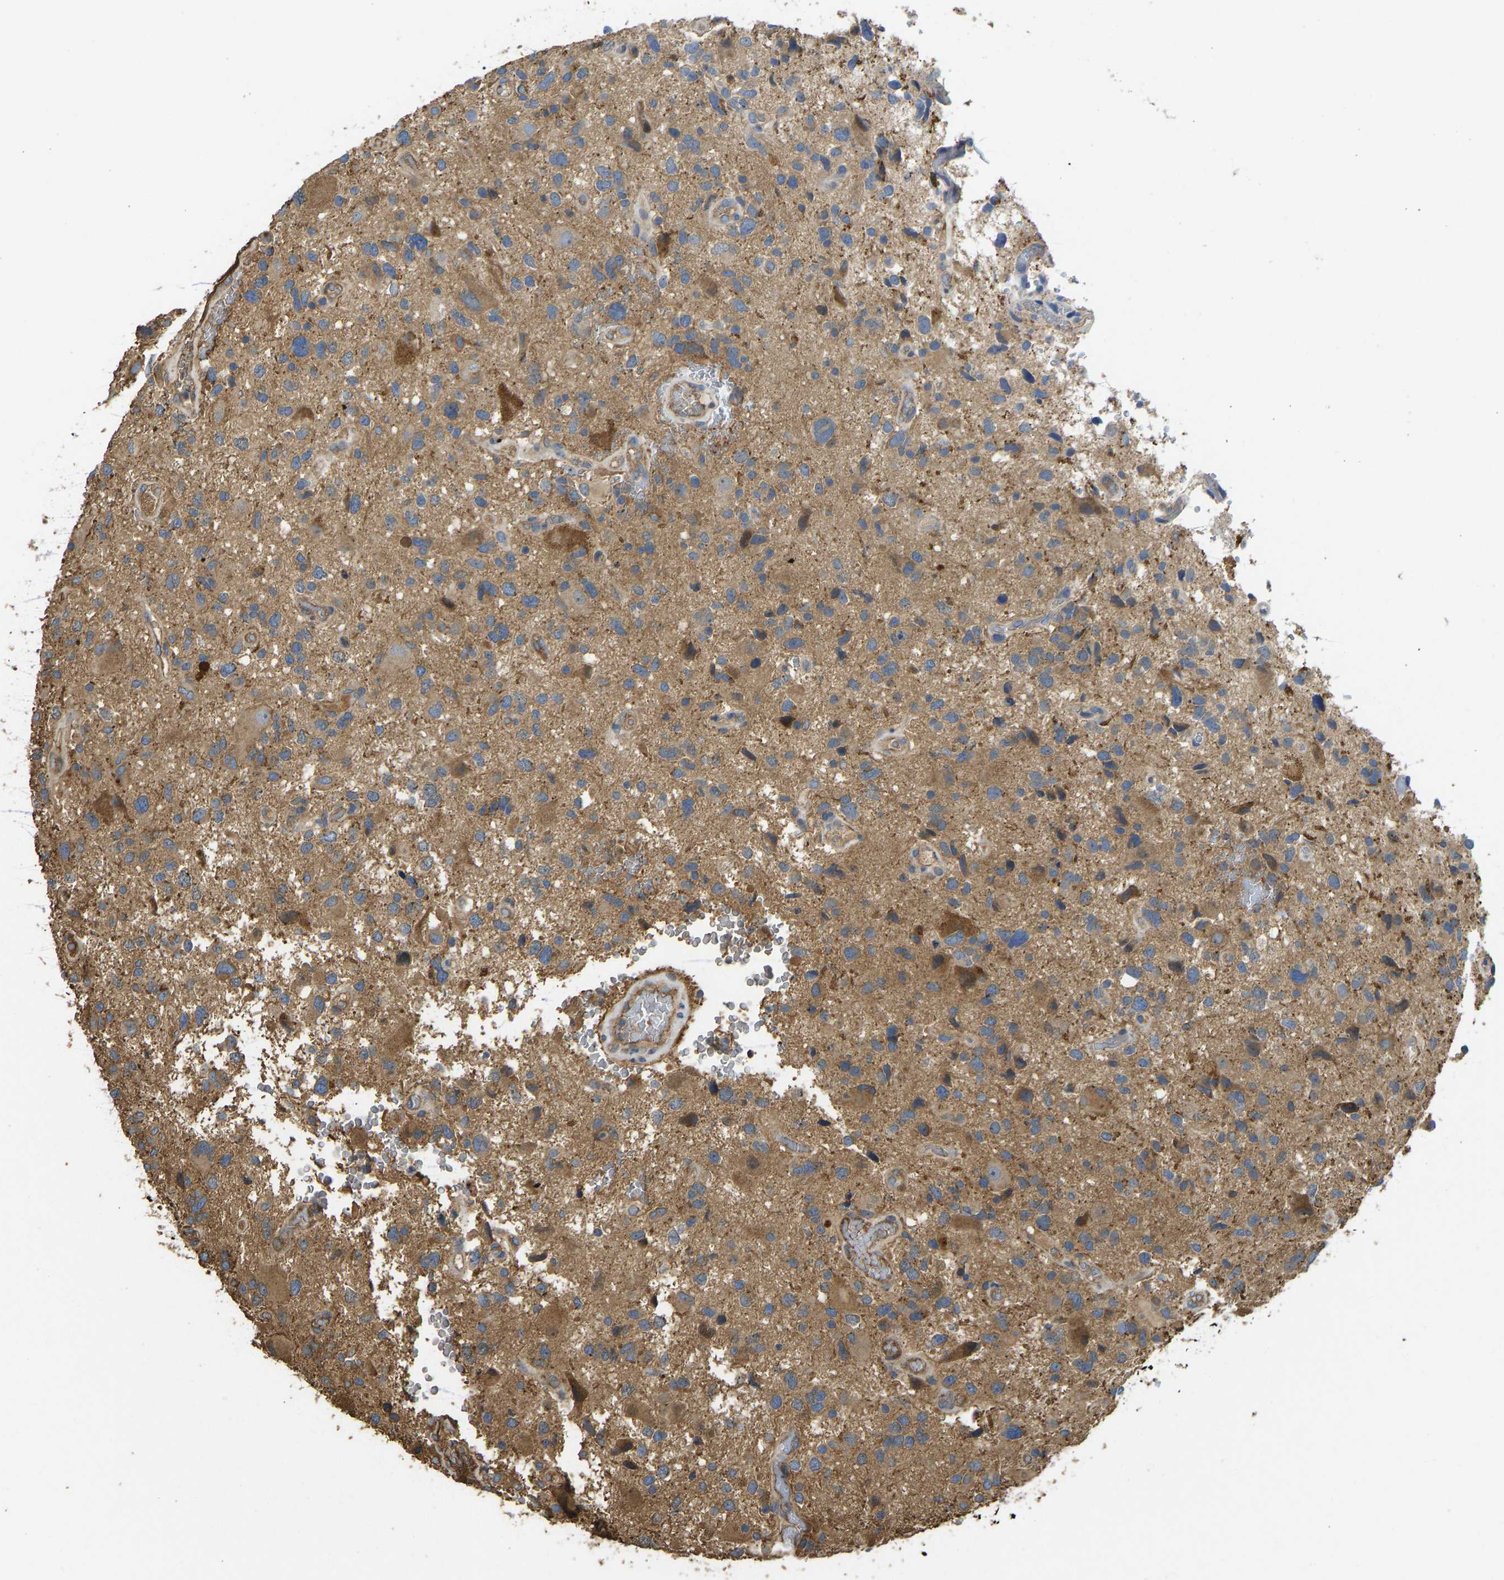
{"staining": {"intensity": "moderate", "quantity": ">75%", "location": "cytoplasmic/membranous"}, "tissue": "glioma", "cell_type": "Tumor cells", "image_type": "cancer", "snomed": [{"axis": "morphology", "description": "Glioma, malignant, High grade"}, {"axis": "topography", "description": "Brain"}], "caption": "Immunohistochemistry (IHC) (DAB (3,3'-diaminobenzidine)) staining of human glioma displays moderate cytoplasmic/membranous protein staining in approximately >75% of tumor cells. The staining is performed using DAB (3,3'-diaminobenzidine) brown chromogen to label protein expression. The nuclei are counter-stained blue using hematoxylin.", "gene": "VCPKMT", "patient": {"sex": "male", "age": 33}}